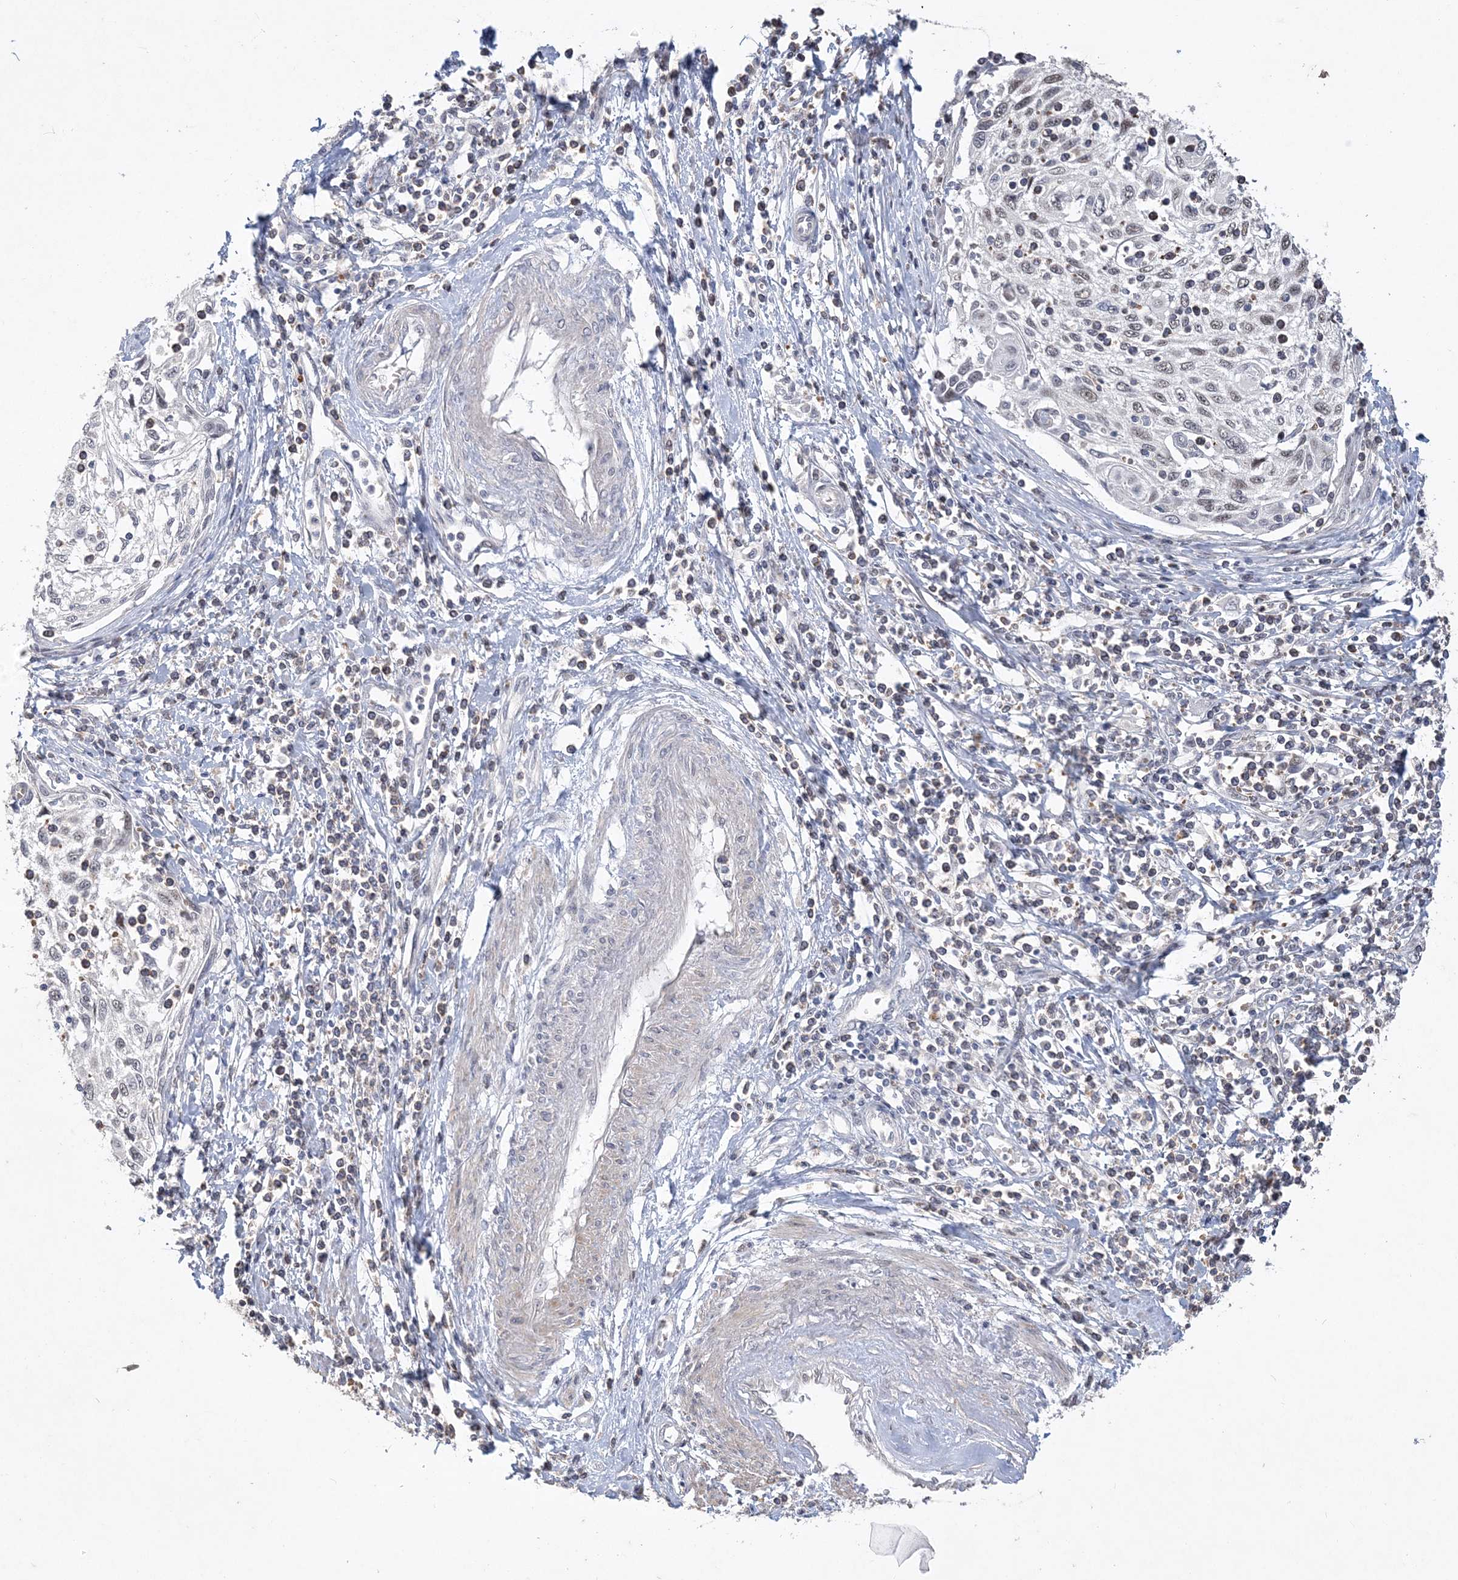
{"staining": {"intensity": "weak", "quantity": "<25%", "location": "nuclear"}, "tissue": "cervical cancer", "cell_type": "Tumor cells", "image_type": "cancer", "snomed": [{"axis": "morphology", "description": "Squamous cell carcinoma, NOS"}, {"axis": "topography", "description": "Cervix"}], "caption": "A micrograph of squamous cell carcinoma (cervical) stained for a protein shows no brown staining in tumor cells.", "gene": "TSPEAR", "patient": {"sex": "female", "age": 70}}